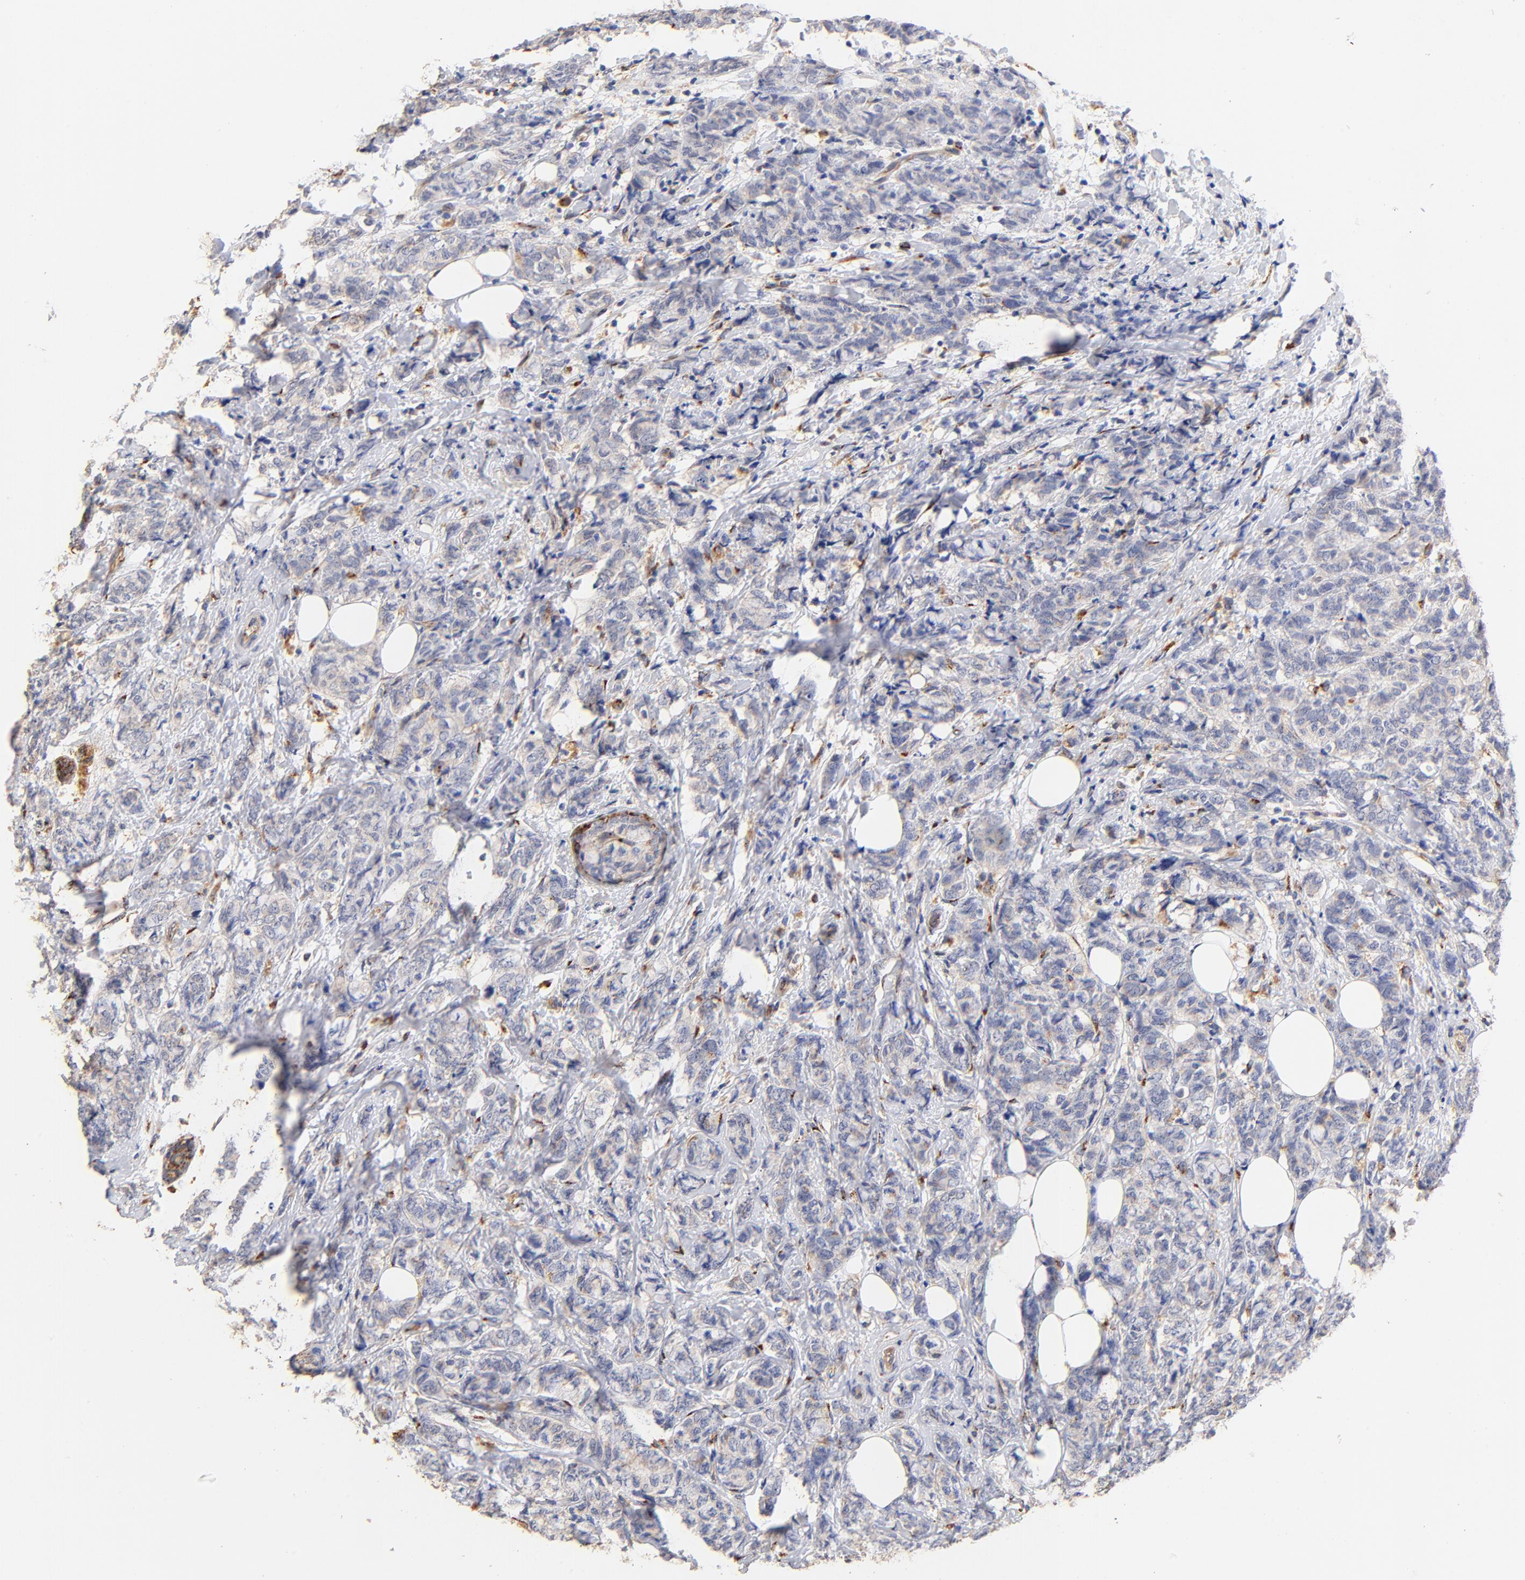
{"staining": {"intensity": "negative", "quantity": "none", "location": "none"}, "tissue": "breast cancer", "cell_type": "Tumor cells", "image_type": "cancer", "snomed": [{"axis": "morphology", "description": "Lobular carcinoma"}, {"axis": "topography", "description": "Breast"}], "caption": "Lobular carcinoma (breast) stained for a protein using IHC demonstrates no staining tumor cells.", "gene": "FMNL3", "patient": {"sex": "female", "age": 60}}